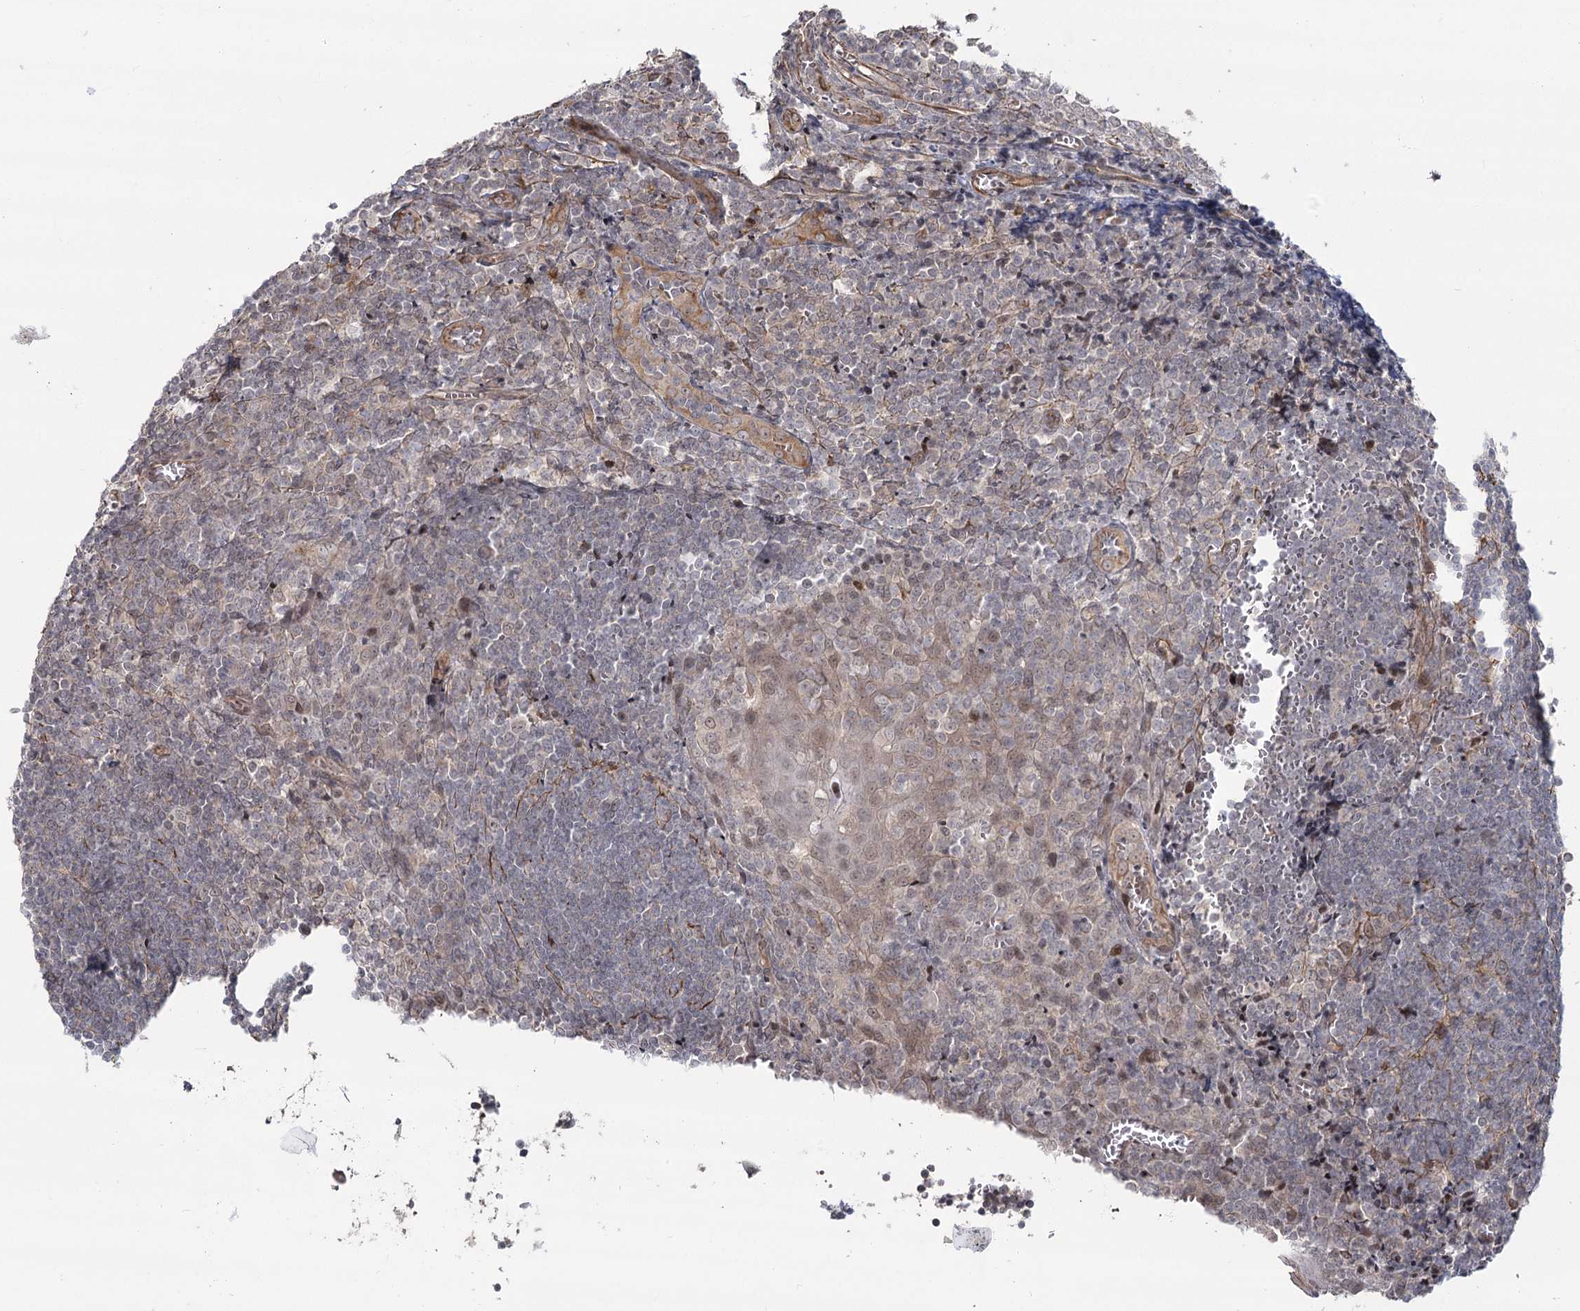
{"staining": {"intensity": "weak", "quantity": "<25%", "location": "cytoplasmic/membranous"}, "tissue": "tonsil", "cell_type": "Germinal center cells", "image_type": "normal", "snomed": [{"axis": "morphology", "description": "Normal tissue, NOS"}, {"axis": "topography", "description": "Tonsil"}], "caption": "Germinal center cells show no significant protein expression in unremarkable tonsil.", "gene": "AP2M1", "patient": {"sex": "male", "age": 27}}